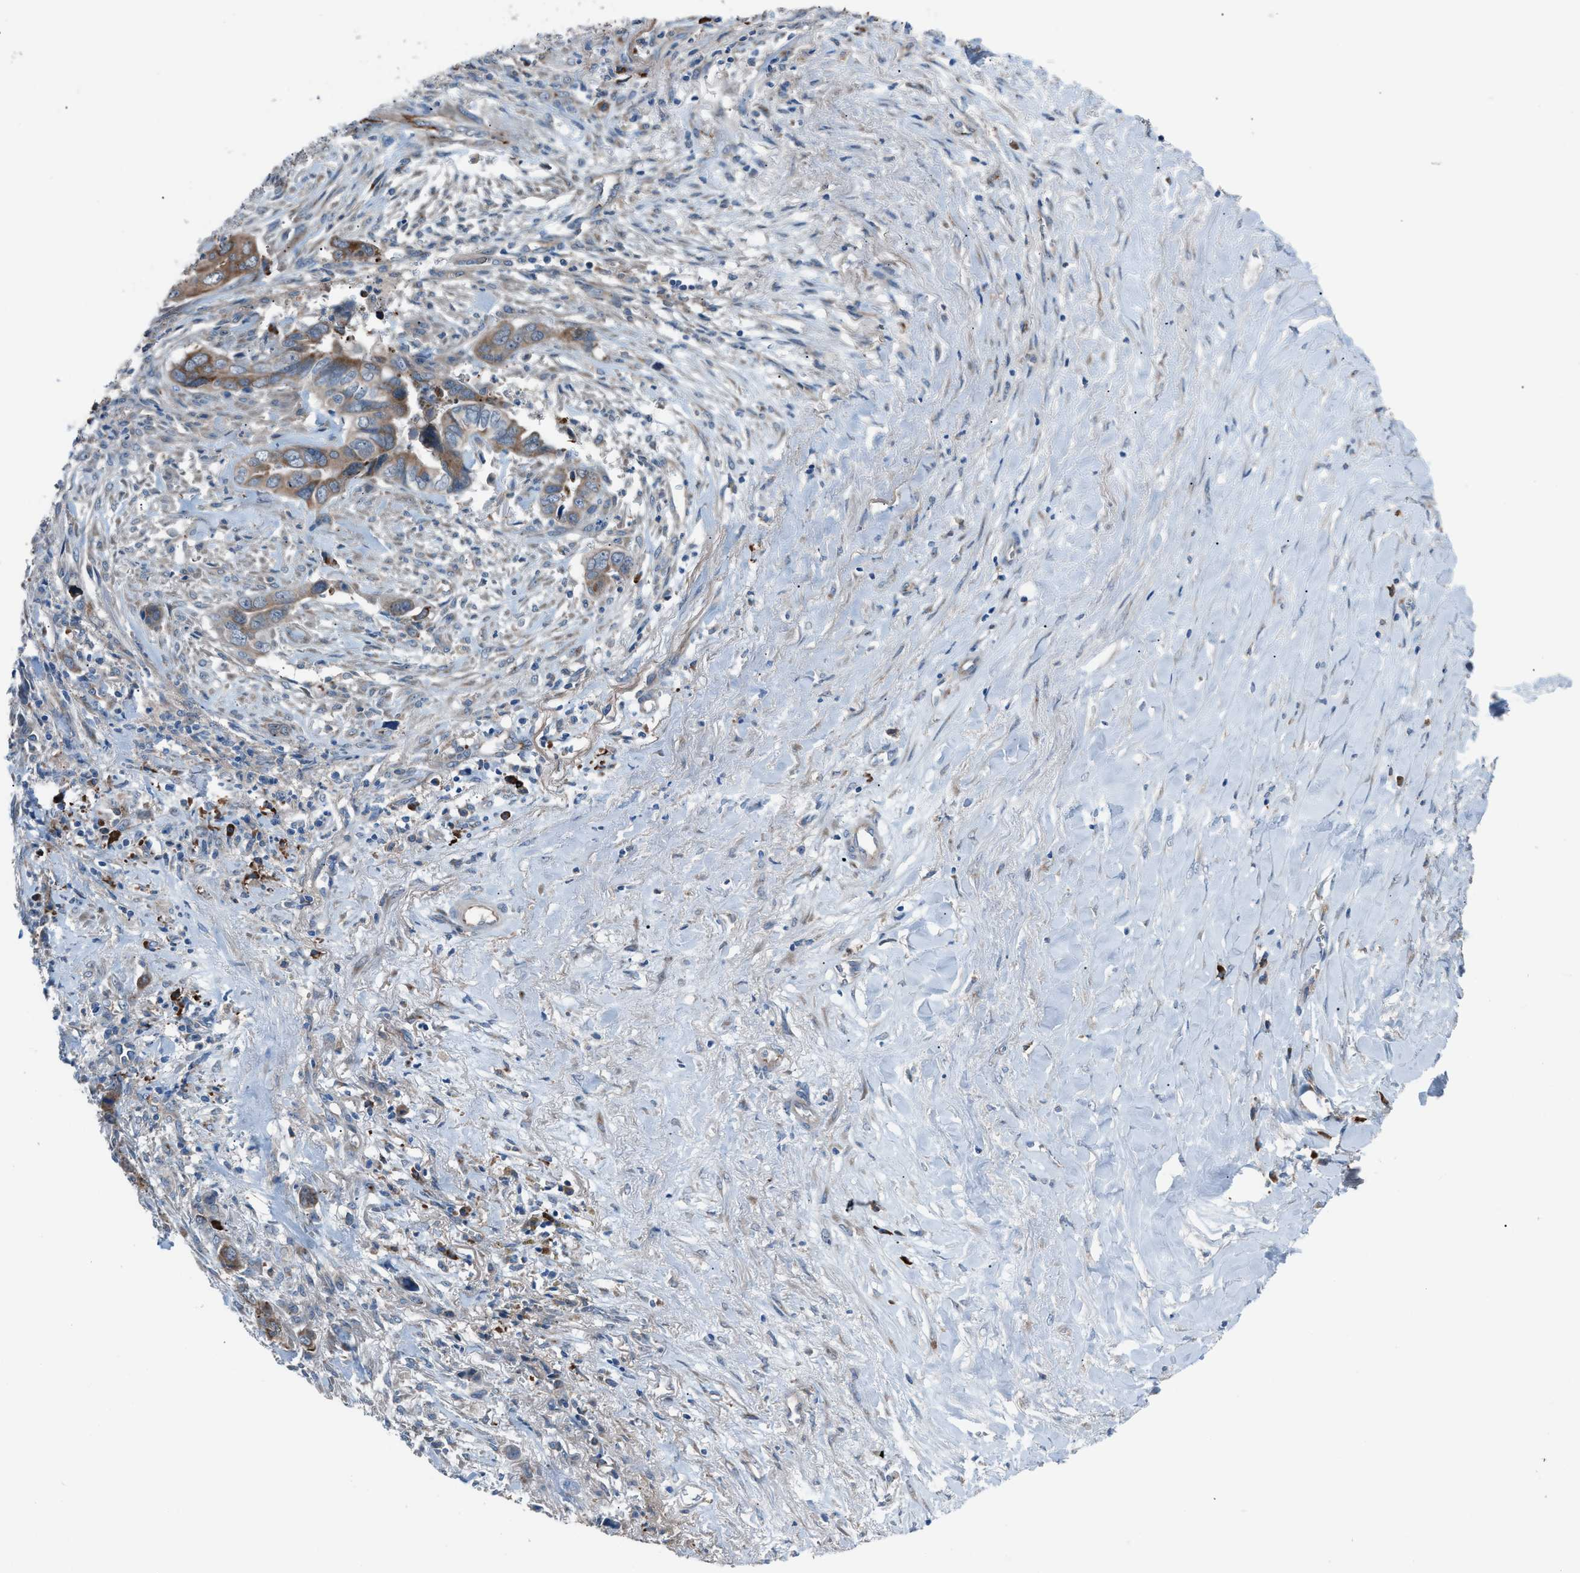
{"staining": {"intensity": "moderate", "quantity": ">75%", "location": "cytoplasmic/membranous"}, "tissue": "liver cancer", "cell_type": "Tumor cells", "image_type": "cancer", "snomed": [{"axis": "morphology", "description": "Cholangiocarcinoma"}, {"axis": "topography", "description": "Liver"}], "caption": "High-magnification brightfield microscopy of liver cancer (cholangiocarcinoma) stained with DAB (3,3'-diaminobenzidine) (brown) and counterstained with hematoxylin (blue). tumor cells exhibit moderate cytoplasmic/membranous expression is seen in about>75% of cells.", "gene": "HEG1", "patient": {"sex": "female", "age": 79}}